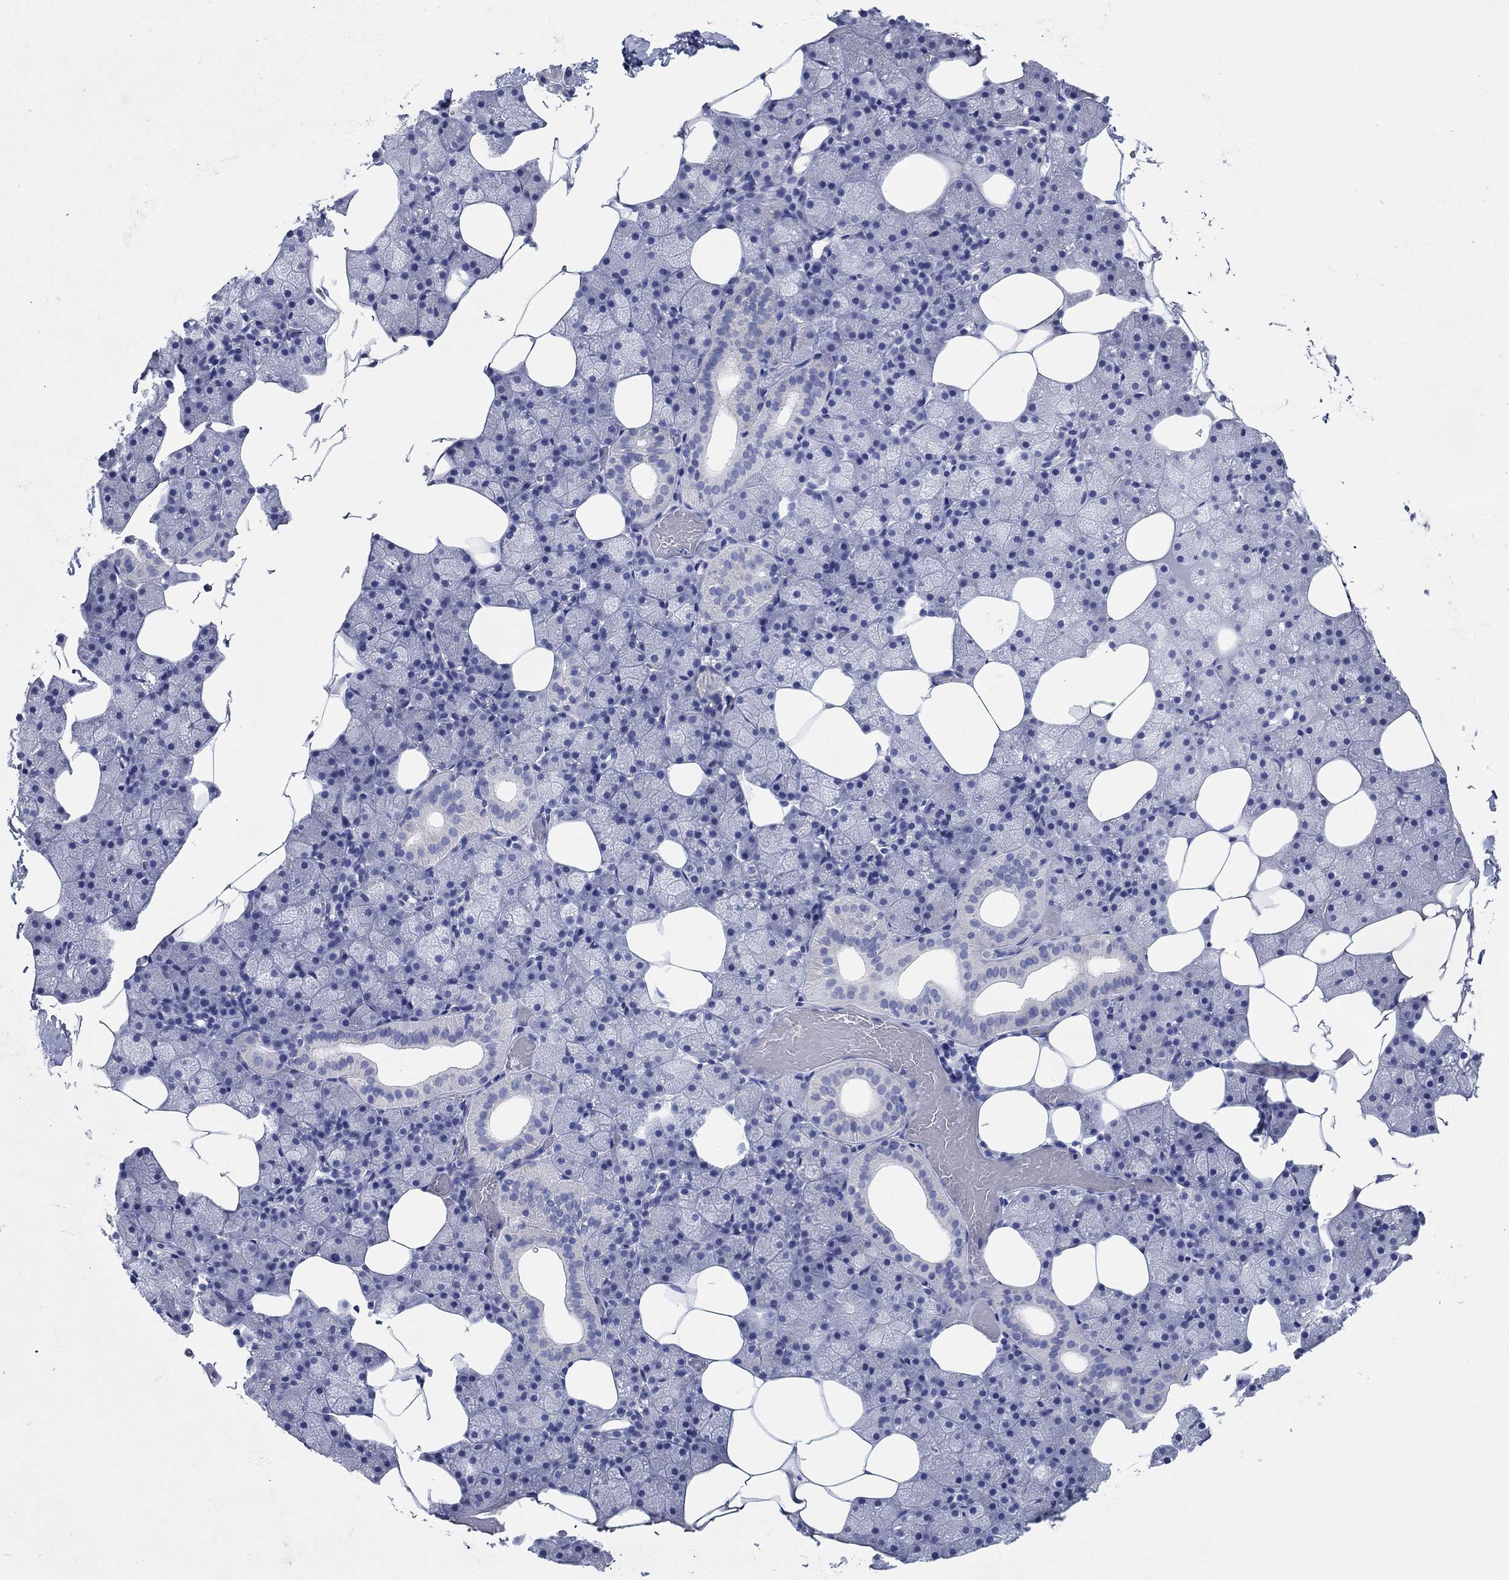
{"staining": {"intensity": "negative", "quantity": "none", "location": "none"}, "tissue": "salivary gland", "cell_type": "Glandular cells", "image_type": "normal", "snomed": [{"axis": "morphology", "description": "Normal tissue, NOS"}, {"axis": "topography", "description": "Salivary gland"}], "caption": "High power microscopy histopathology image of an IHC micrograph of benign salivary gland, revealing no significant positivity in glandular cells. (Stains: DAB immunohistochemistry with hematoxylin counter stain, Microscopy: brightfield microscopy at high magnification).", "gene": "HCRT", "patient": {"sex": "male", "age": 38}}